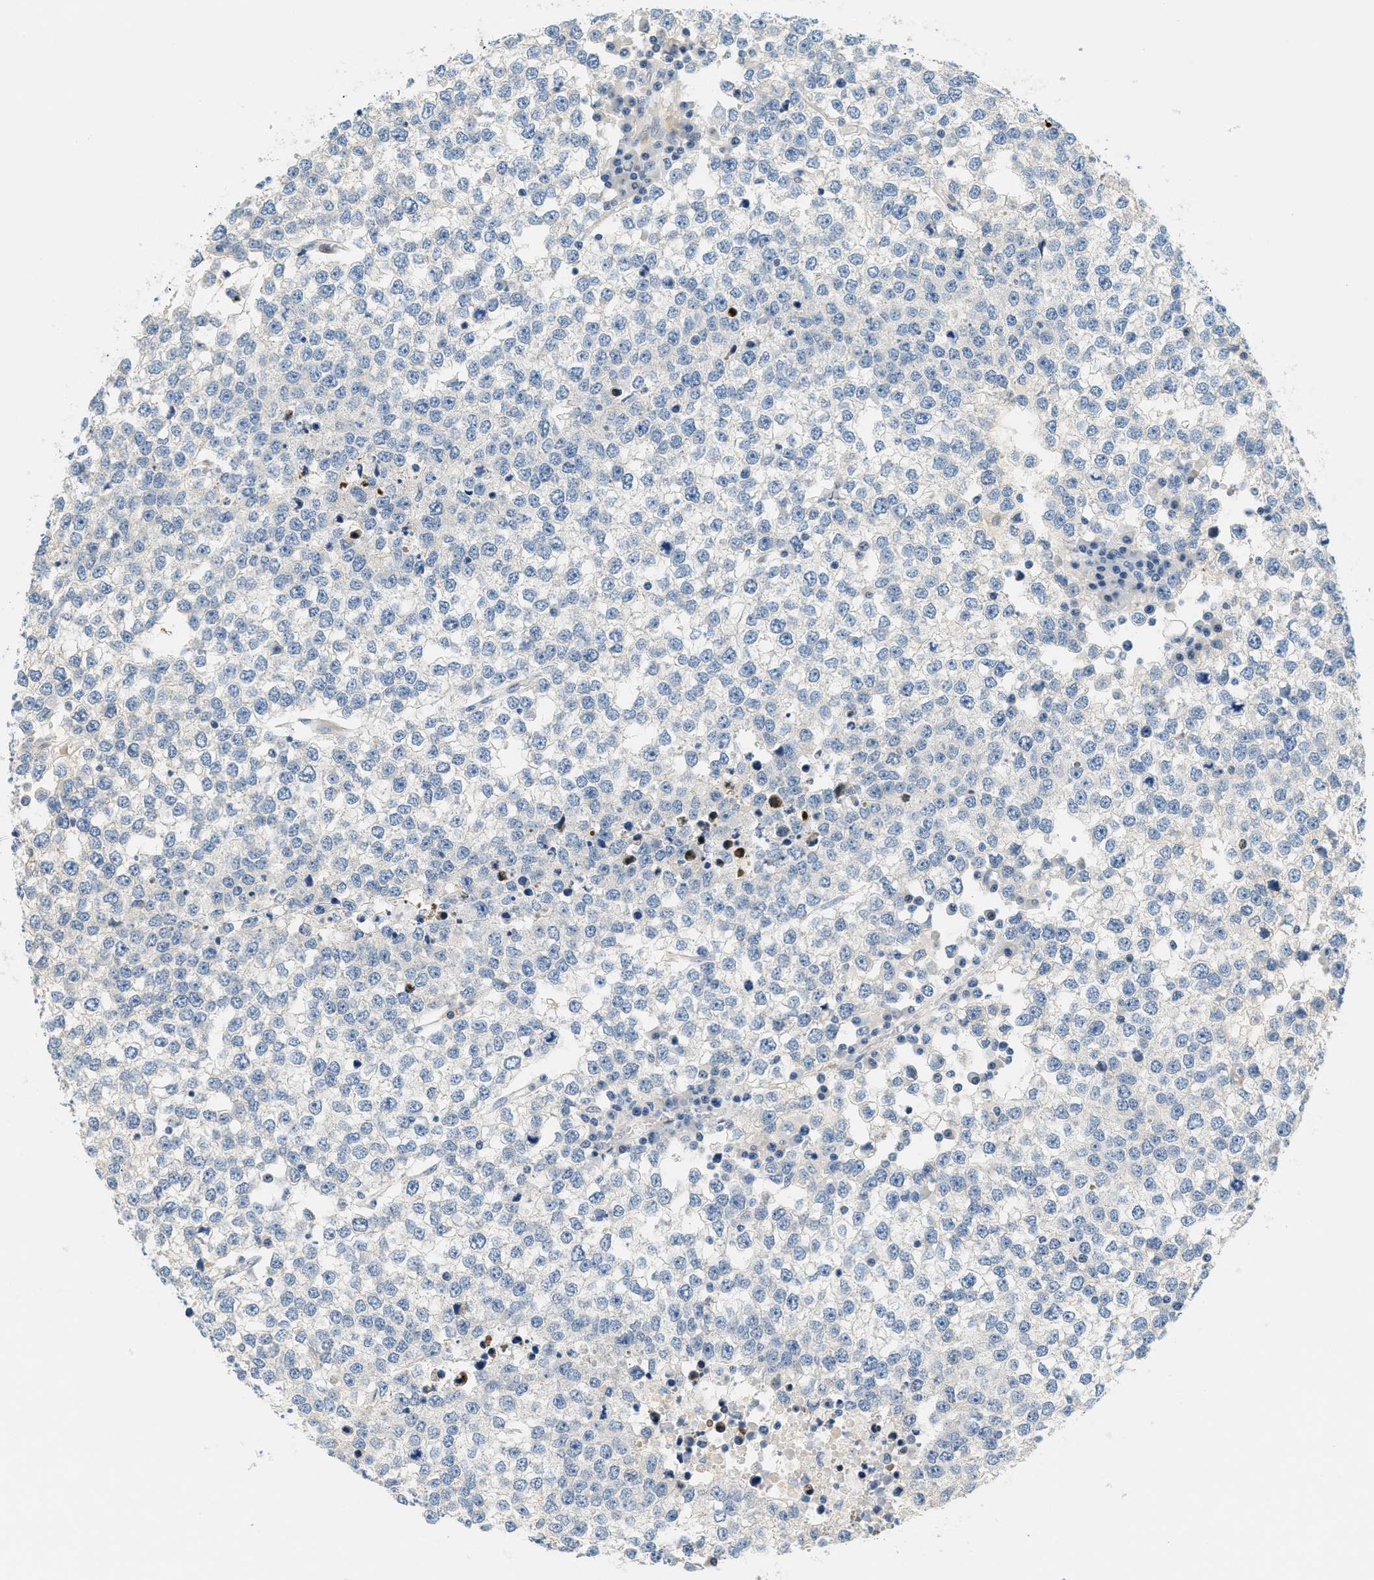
{"staining": {"intensity": "negative", "quantity": "none", "location": "none"}, "tissue": "testis cancer", "cell_type": "Tumor cells", "image_type": "cancer", "snomed": [{"axis": "morphology", "description": "Seminoma, NOS"}, {"axis": "topography", "description": "Testis"}], "caption": "The image demonstrates no significant expression in tumor cells of testis cancer.", "gene": "CYP4X1", "patient": {"sex": "male", "age": 65}}